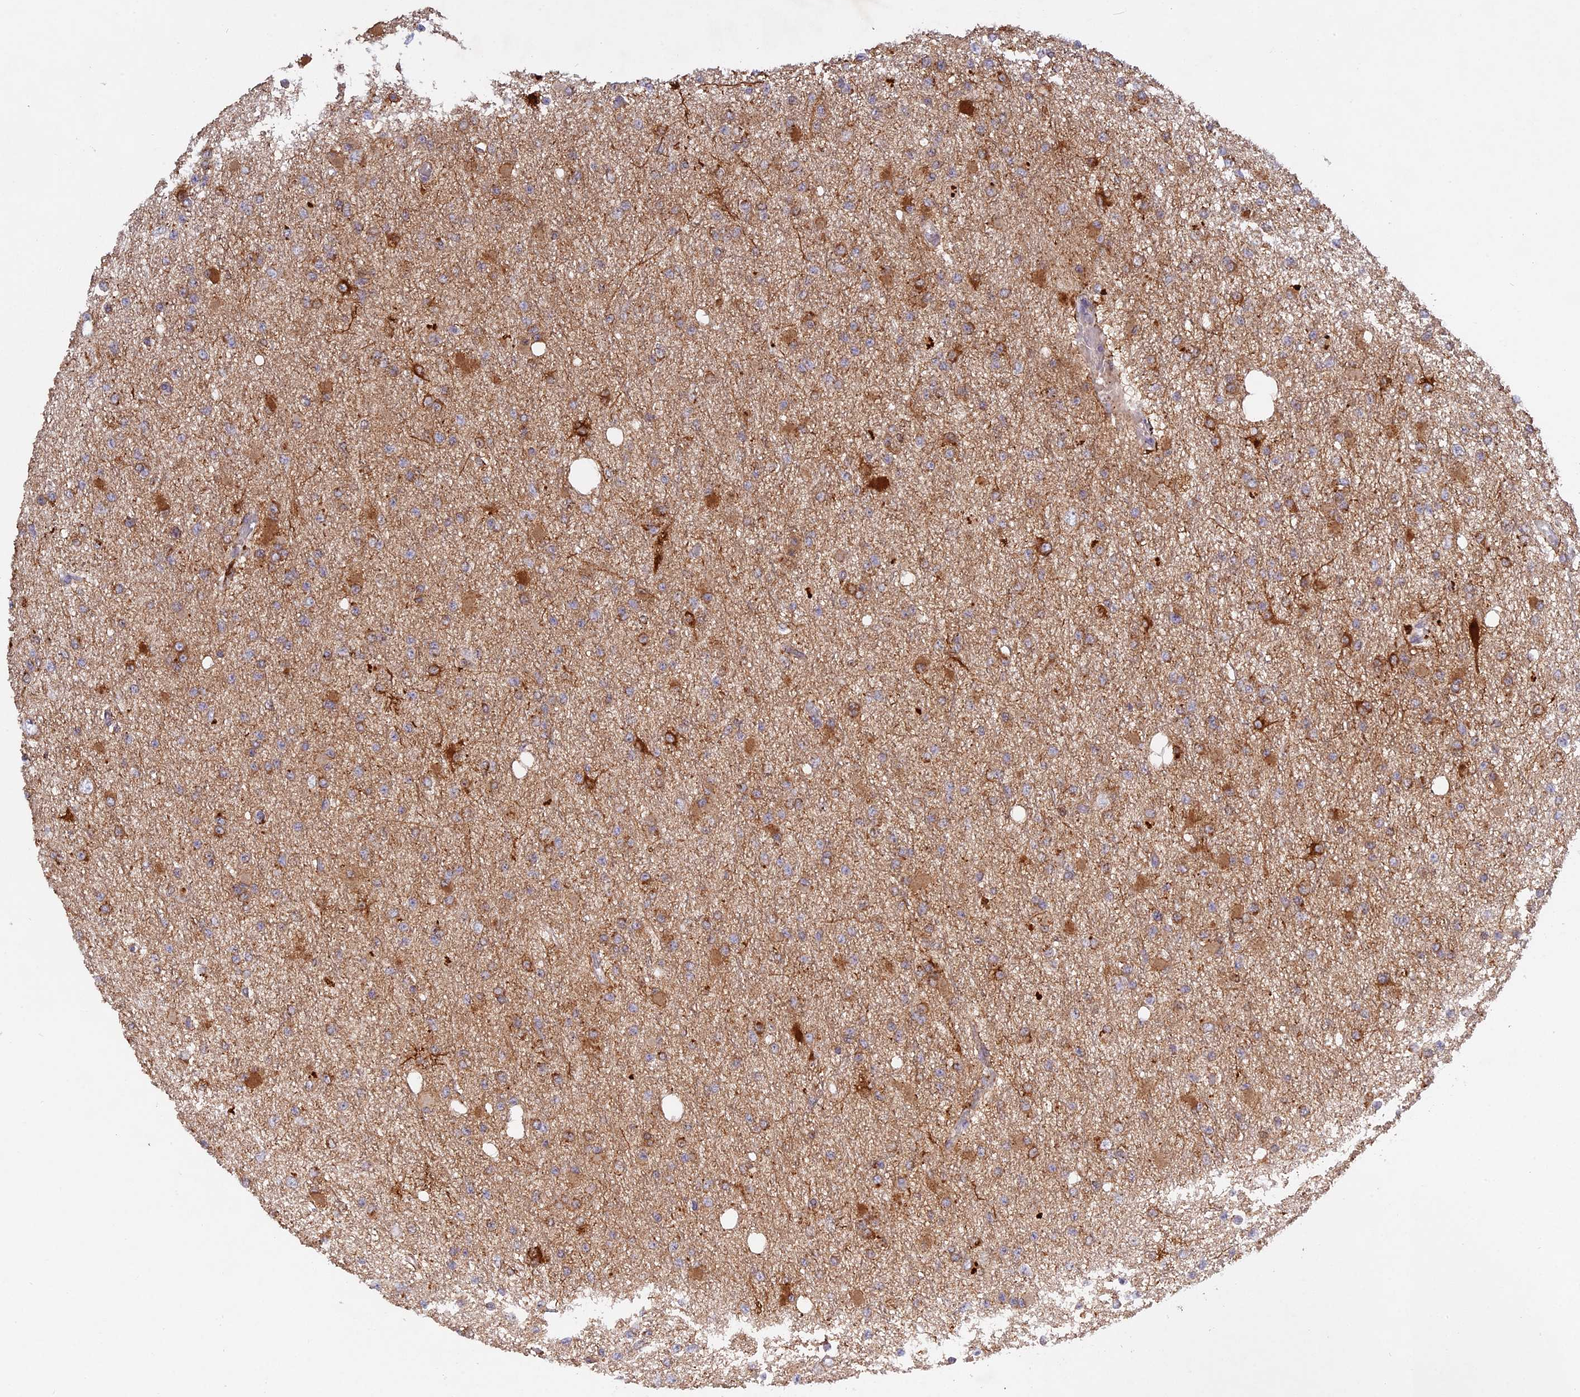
{"staining": {"intensity": "weak", "quantity": "<25%", "location": "cytoplasmic/membranous"}, "tissue": "glioma", "cell_type": "Tumor cells", "image_type": "cancer", "snomed": [{"axis": "morphology", "description": "Glioma, malignant, Low grade"}, {"axis": "topography", "description": "Brain"}], "caption": "Glioma was stained to show a protein in brown. There is no significant staining in tumor cells.", "gene": "MPV17L", "patient": {"sex": "female", "age": 22}}